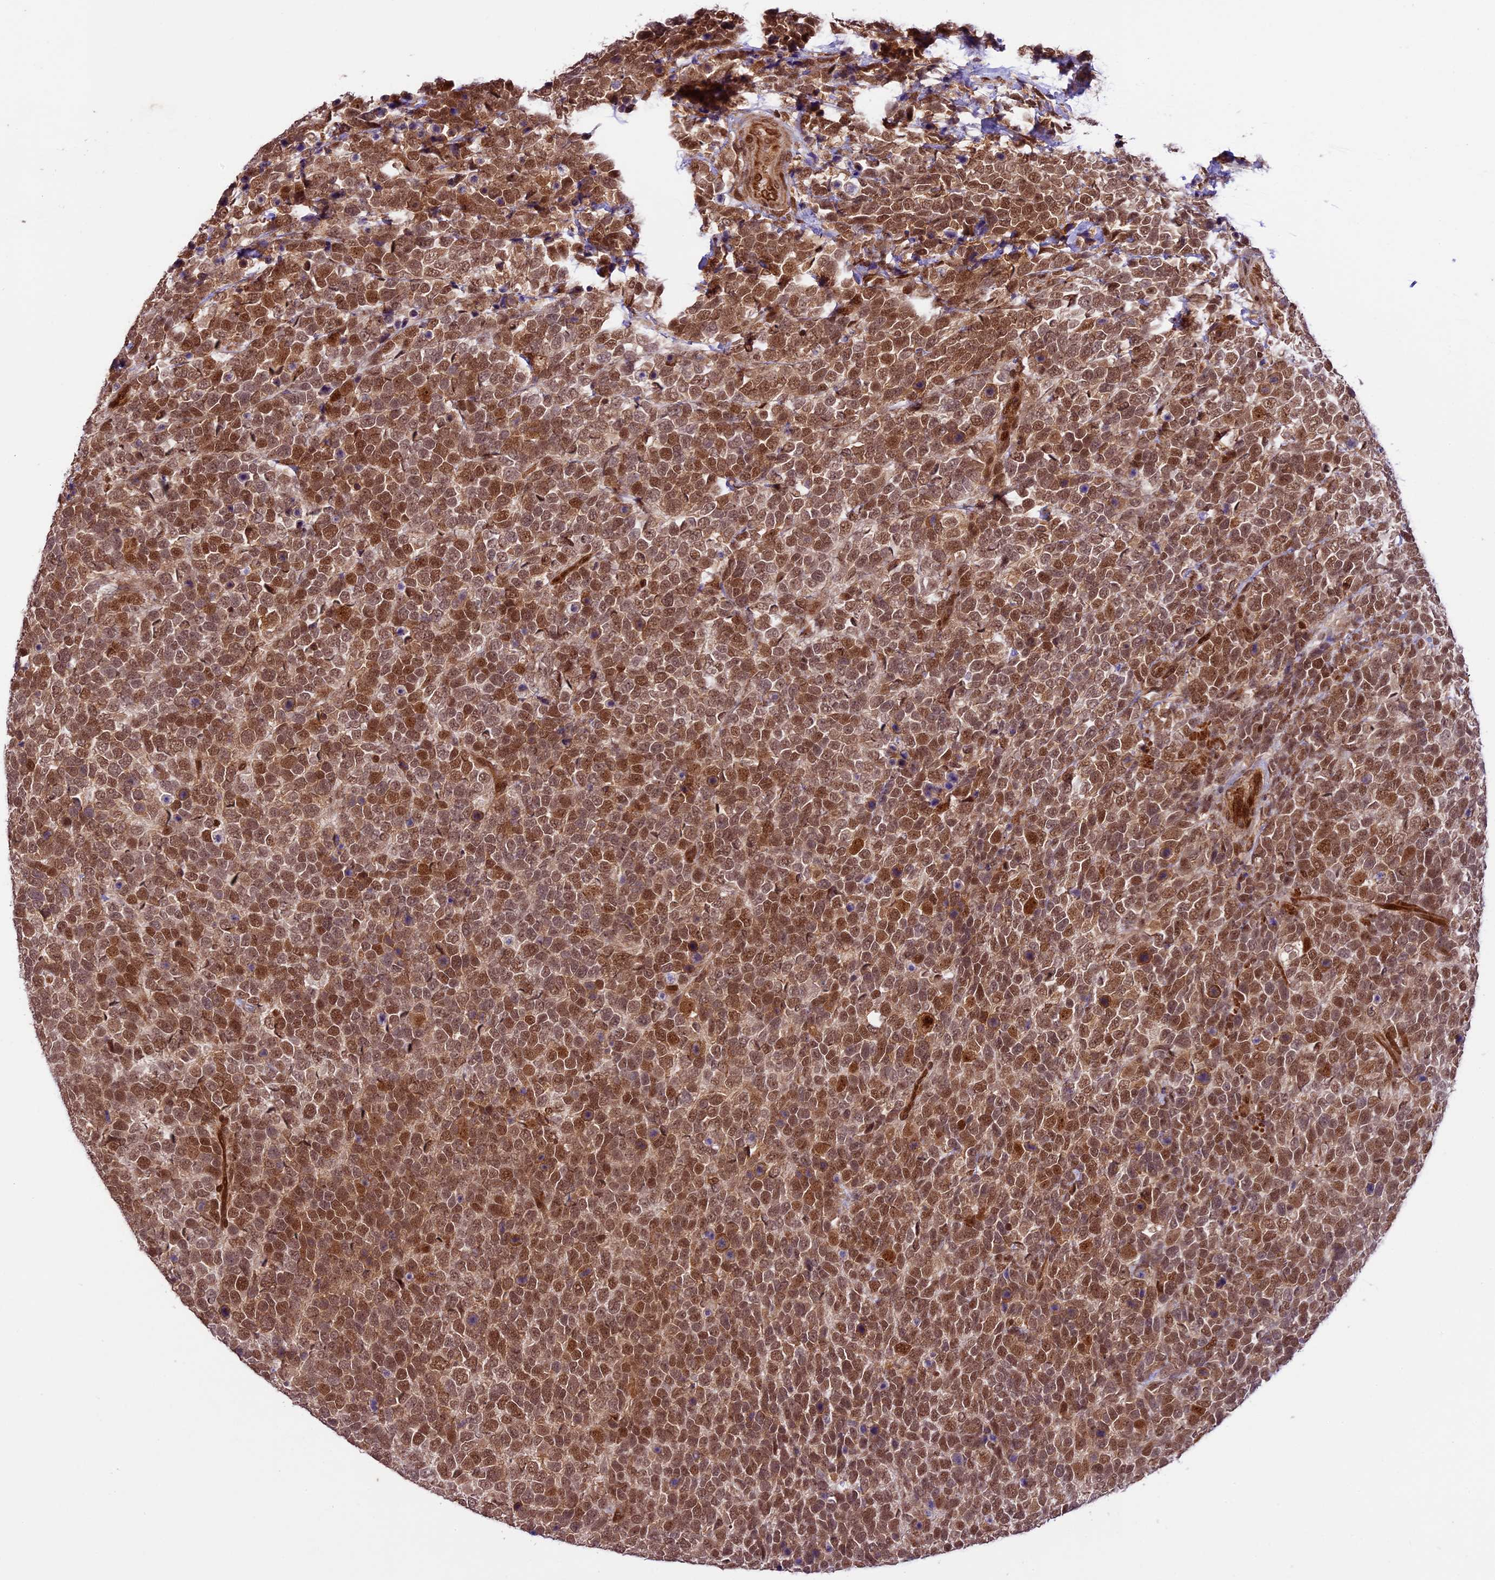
{"staining": {"intensity": "moderate", "quantity": ">75%", "location": "cytoplasmic/membranous,nuclear"}, "tissue": "urothelial cancer", "cell_type": "Tumor cells", "image_type": "cancer", "snomed": [{"axis": "morphology", "description": "Urothelial carcinoma, High grade"}, {"axis": "topography", "description": "Urinary bladder"}], "caption": "Protein staining of urothelial cancer tissue exhibits moderate cytoplasmic/membranous and nuclear expression in approximately >75% of tumor cells. (Stains: DAB (3,3'-diaminobenzidine) in brown, nuclei in blue, Microscopy: brightfield microscopy at high magnification).", "gene": "DHX38", "patient": {"sex": "female", "age": 82}}